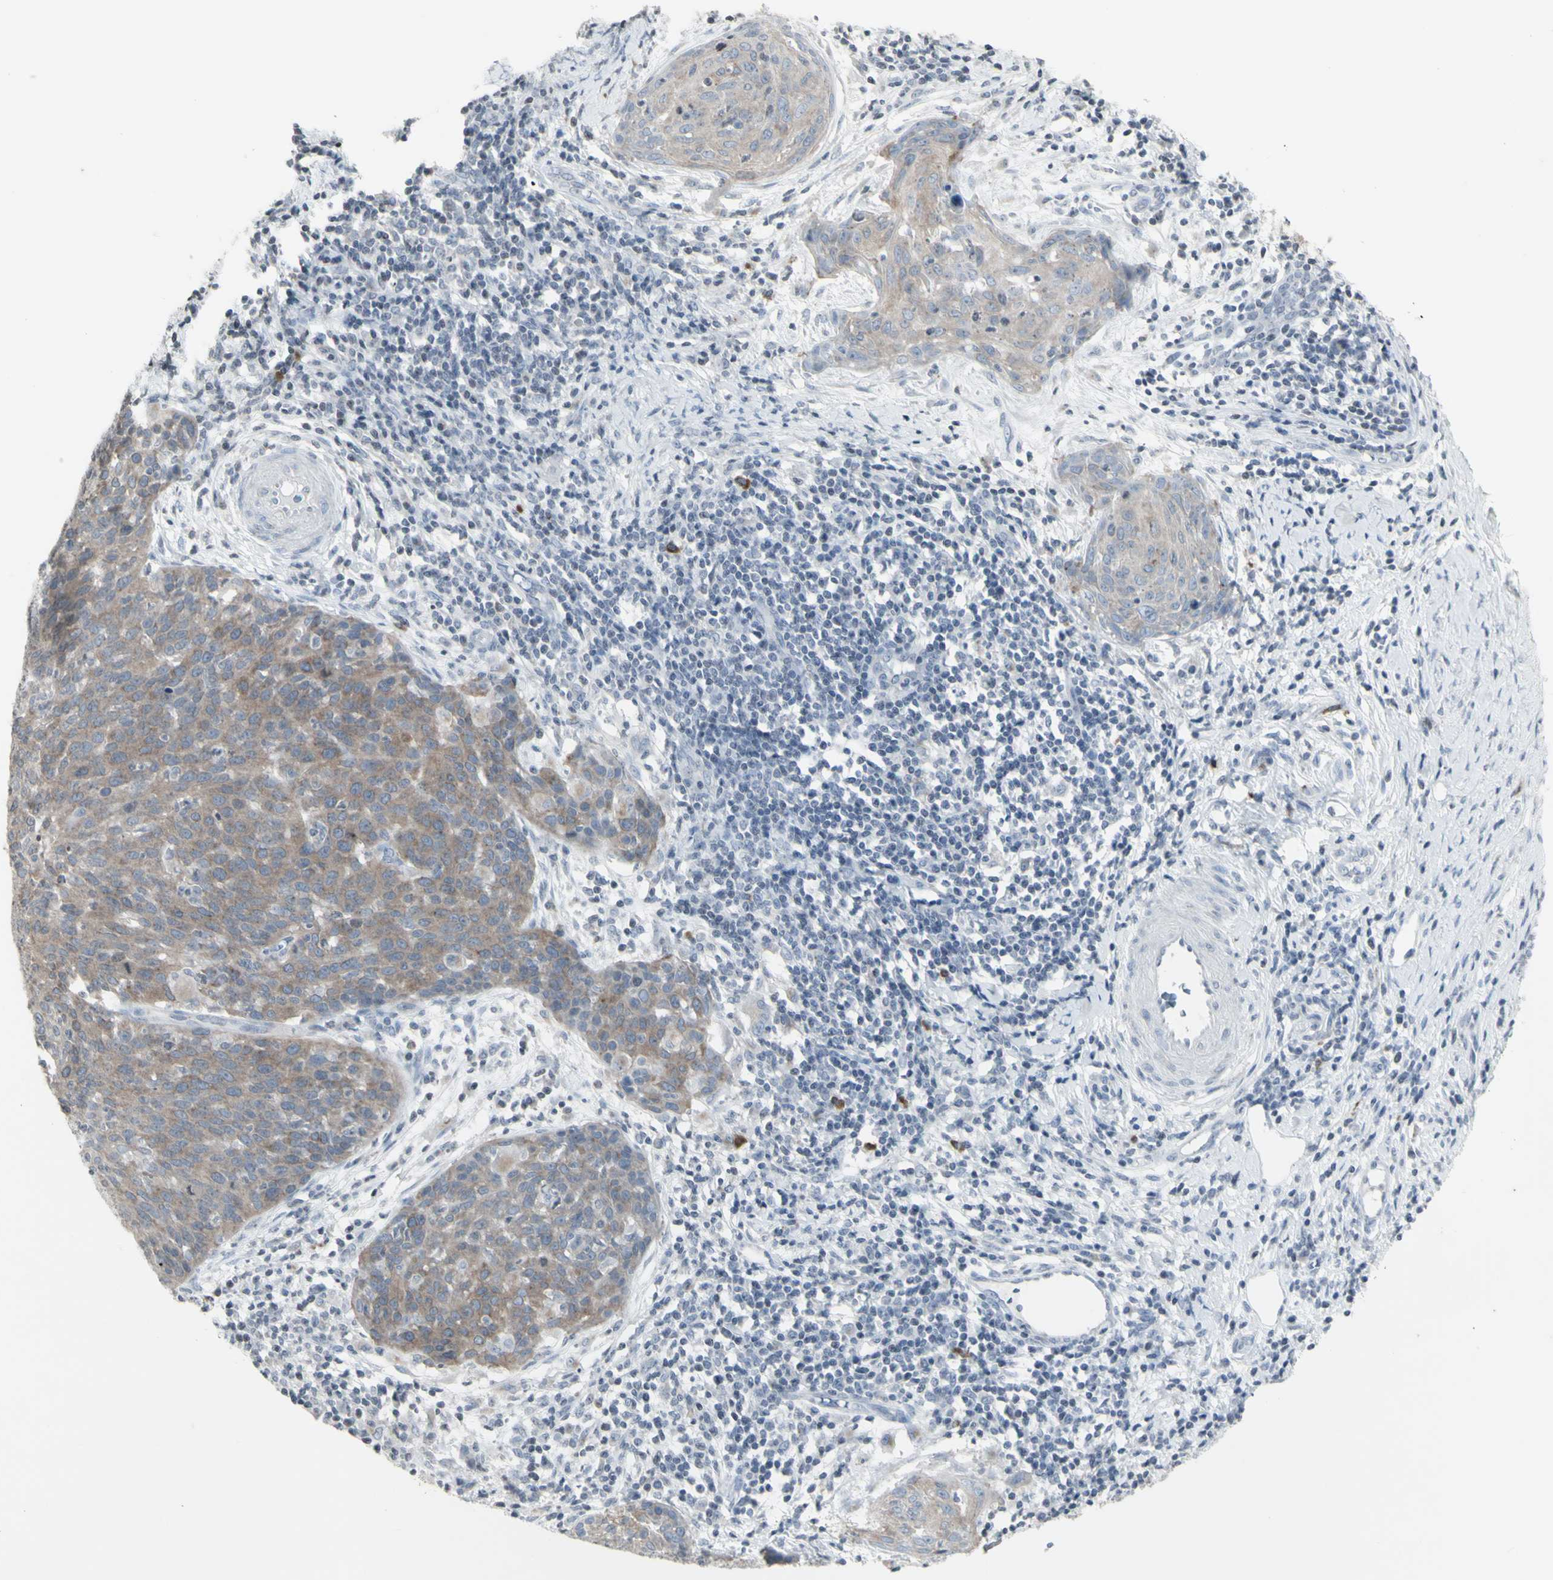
{"staining": {"intensity": "weak", "quantity": ">75%", "location": "cytoplasmic/membranous"}, "tissue": "cervical cancer", "cell_type": "Tumor cells", "image_type": "cancer", "snomed": [{"axis": "morphology", "description": "Squamous cell carcinoma, NOS"}, {"axis": "topography", "description": "Cervix"}], "caption": "The histopathology image demonstrates immunohistochemical staining of cervical squamous cell carcinoma. There is weak cytoplasmic/membranous positivity is present in approximately >75% of tumor cells.", "gene": "MUC5AC", "patient": {"sex": "female", "age": 38}}